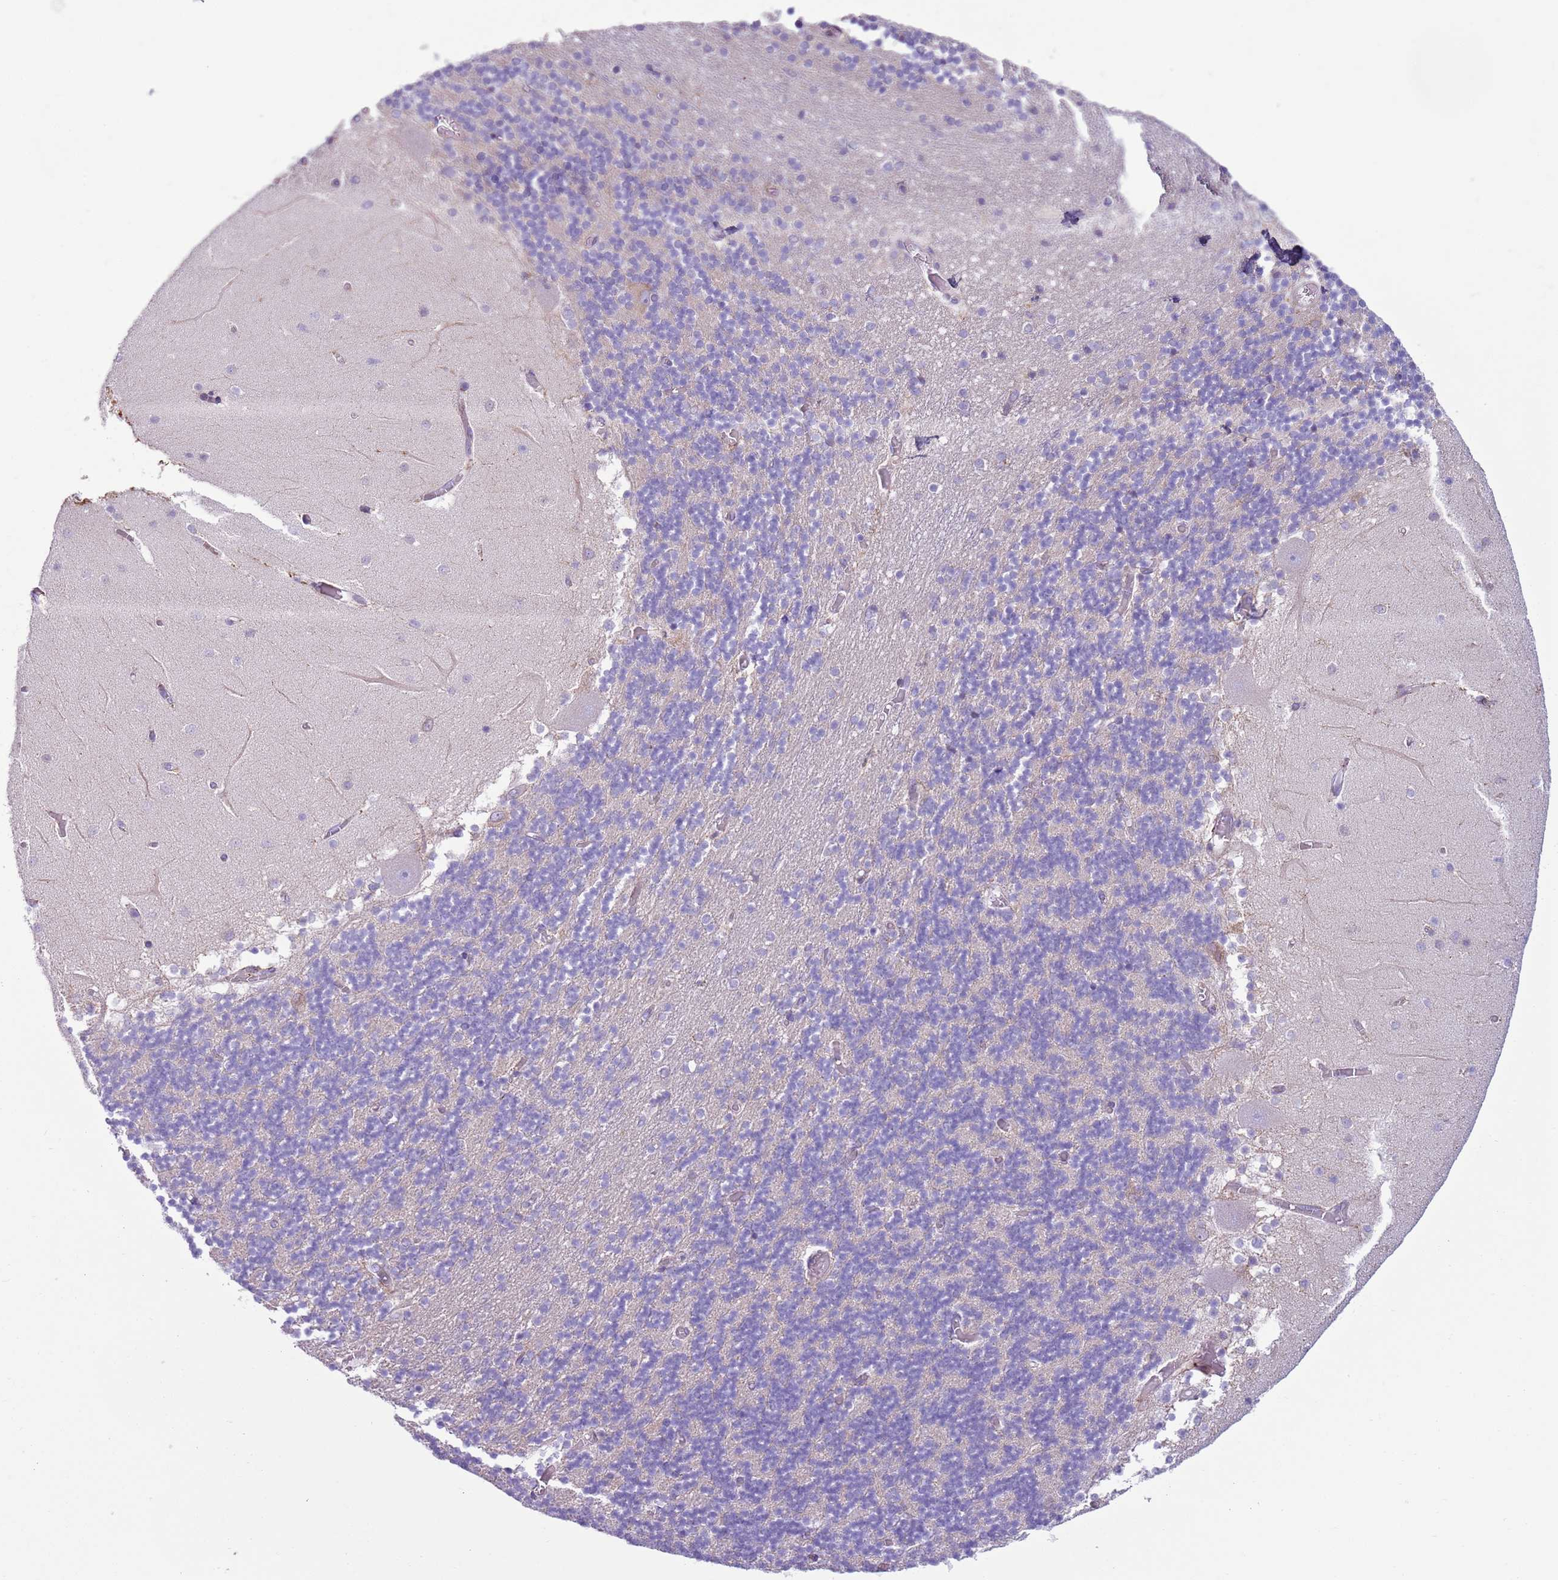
{"staining": {"intensity": "negative", "quantity": "none", "location": "none"}, "tissue": "cerebellum", "cell_type": "Cells in granular layer", "image_type": "normal", "snomed": [{"axis": "morphology", "description": "Normal tissue, NOS"}, {"axis": "topography", "description": "Cerebellum"}], "caption": "A high-resolution image shows immunohistochemistry (IHC) staining of unremarkable cerebellum, which reveals no significant positivity in cells in granular layer.", "gene": "OAF", "patient": {"sex": "female", "age": 28}}